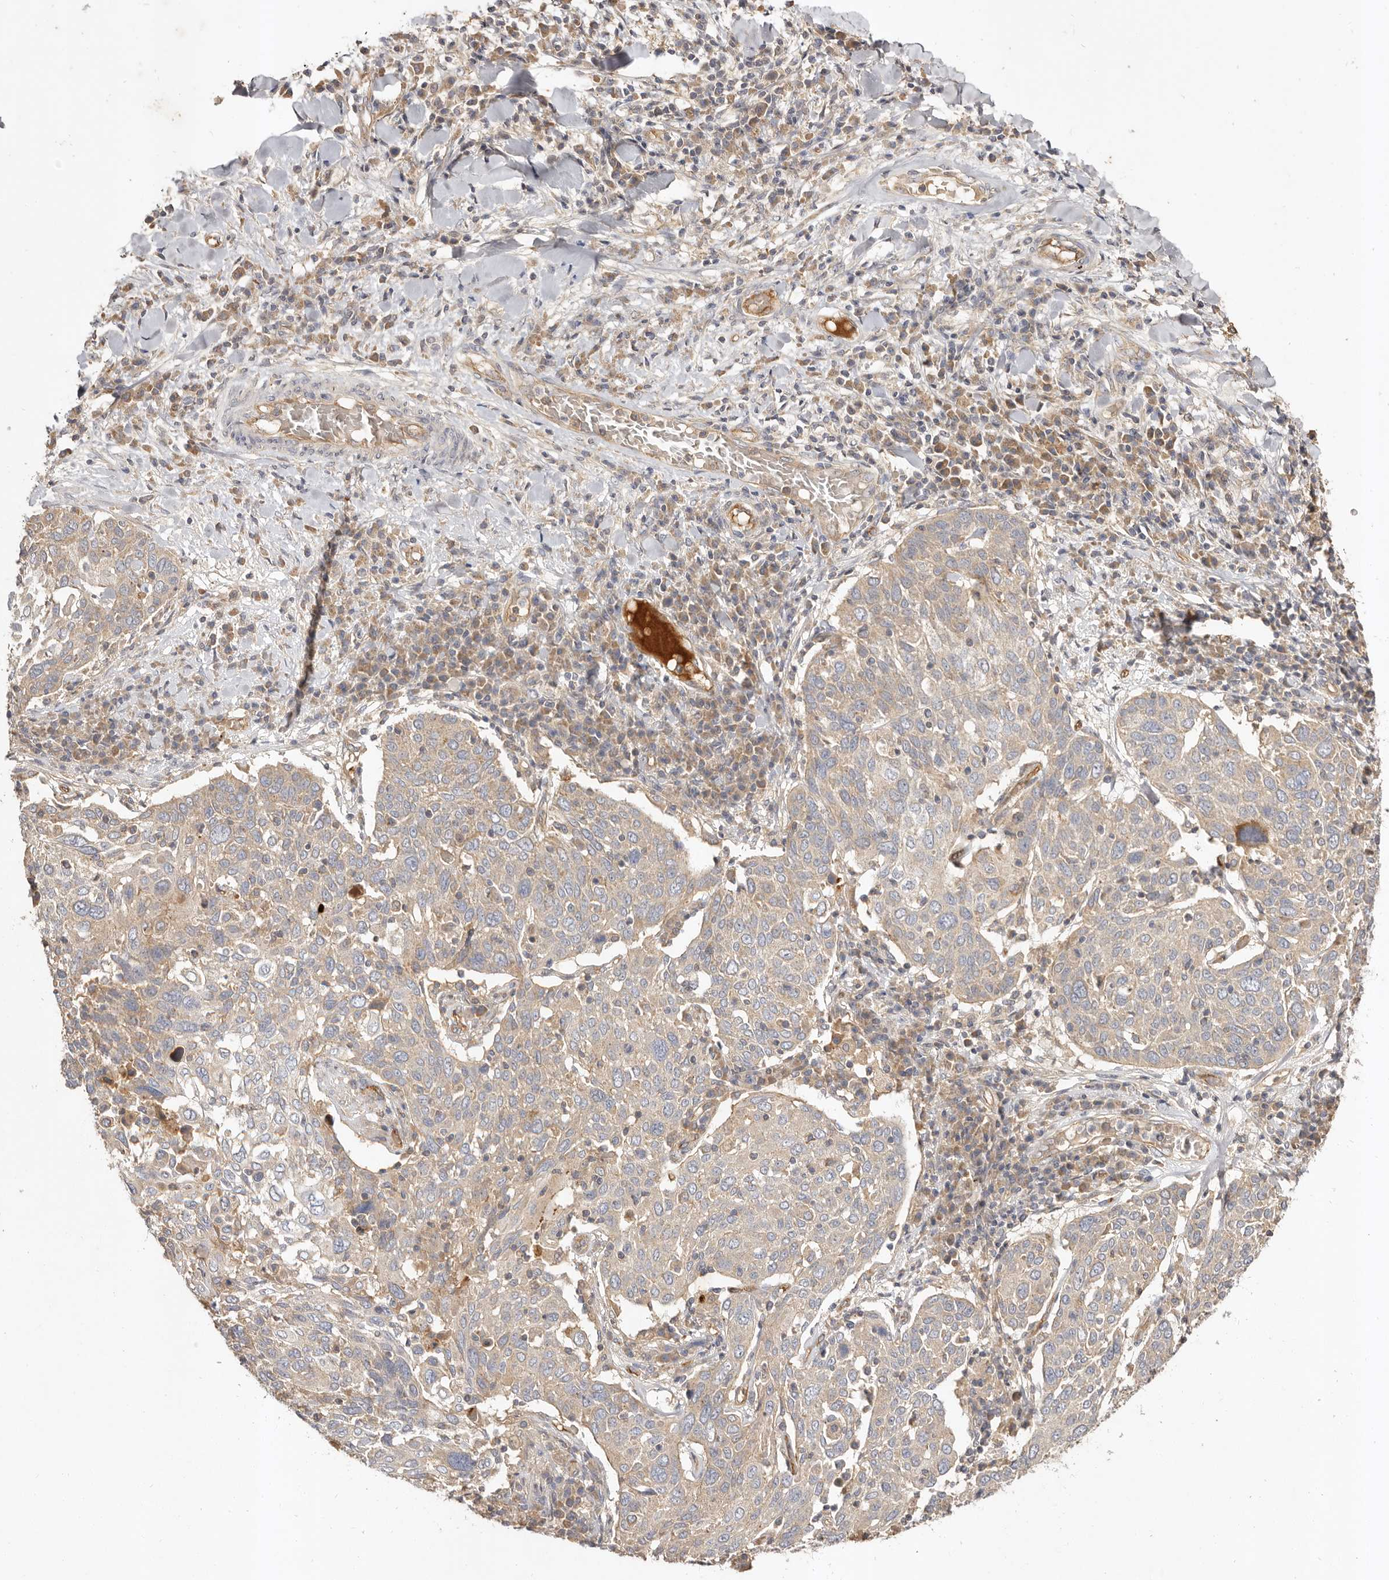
{"staining": {"intensity": "weak", "quantity": ">75%", "location": "cytoplasmic/membranous"}, "tissue": "lung cancer", "cell_type": "Tumor cells", "image_type": "cancer", "snomed": [{"axis": "morphology", "description": "Squamous cell carcinoma, NOS"}, {"axis": "topography", "description": "Lung"}], "caption": "Squamous cell carcinoma (lung) stained with a protein marker demonstrates weak staining in tumor cells.", "gene": "ADAMTS9", "patient": {"sex": "male", "age": 65}}